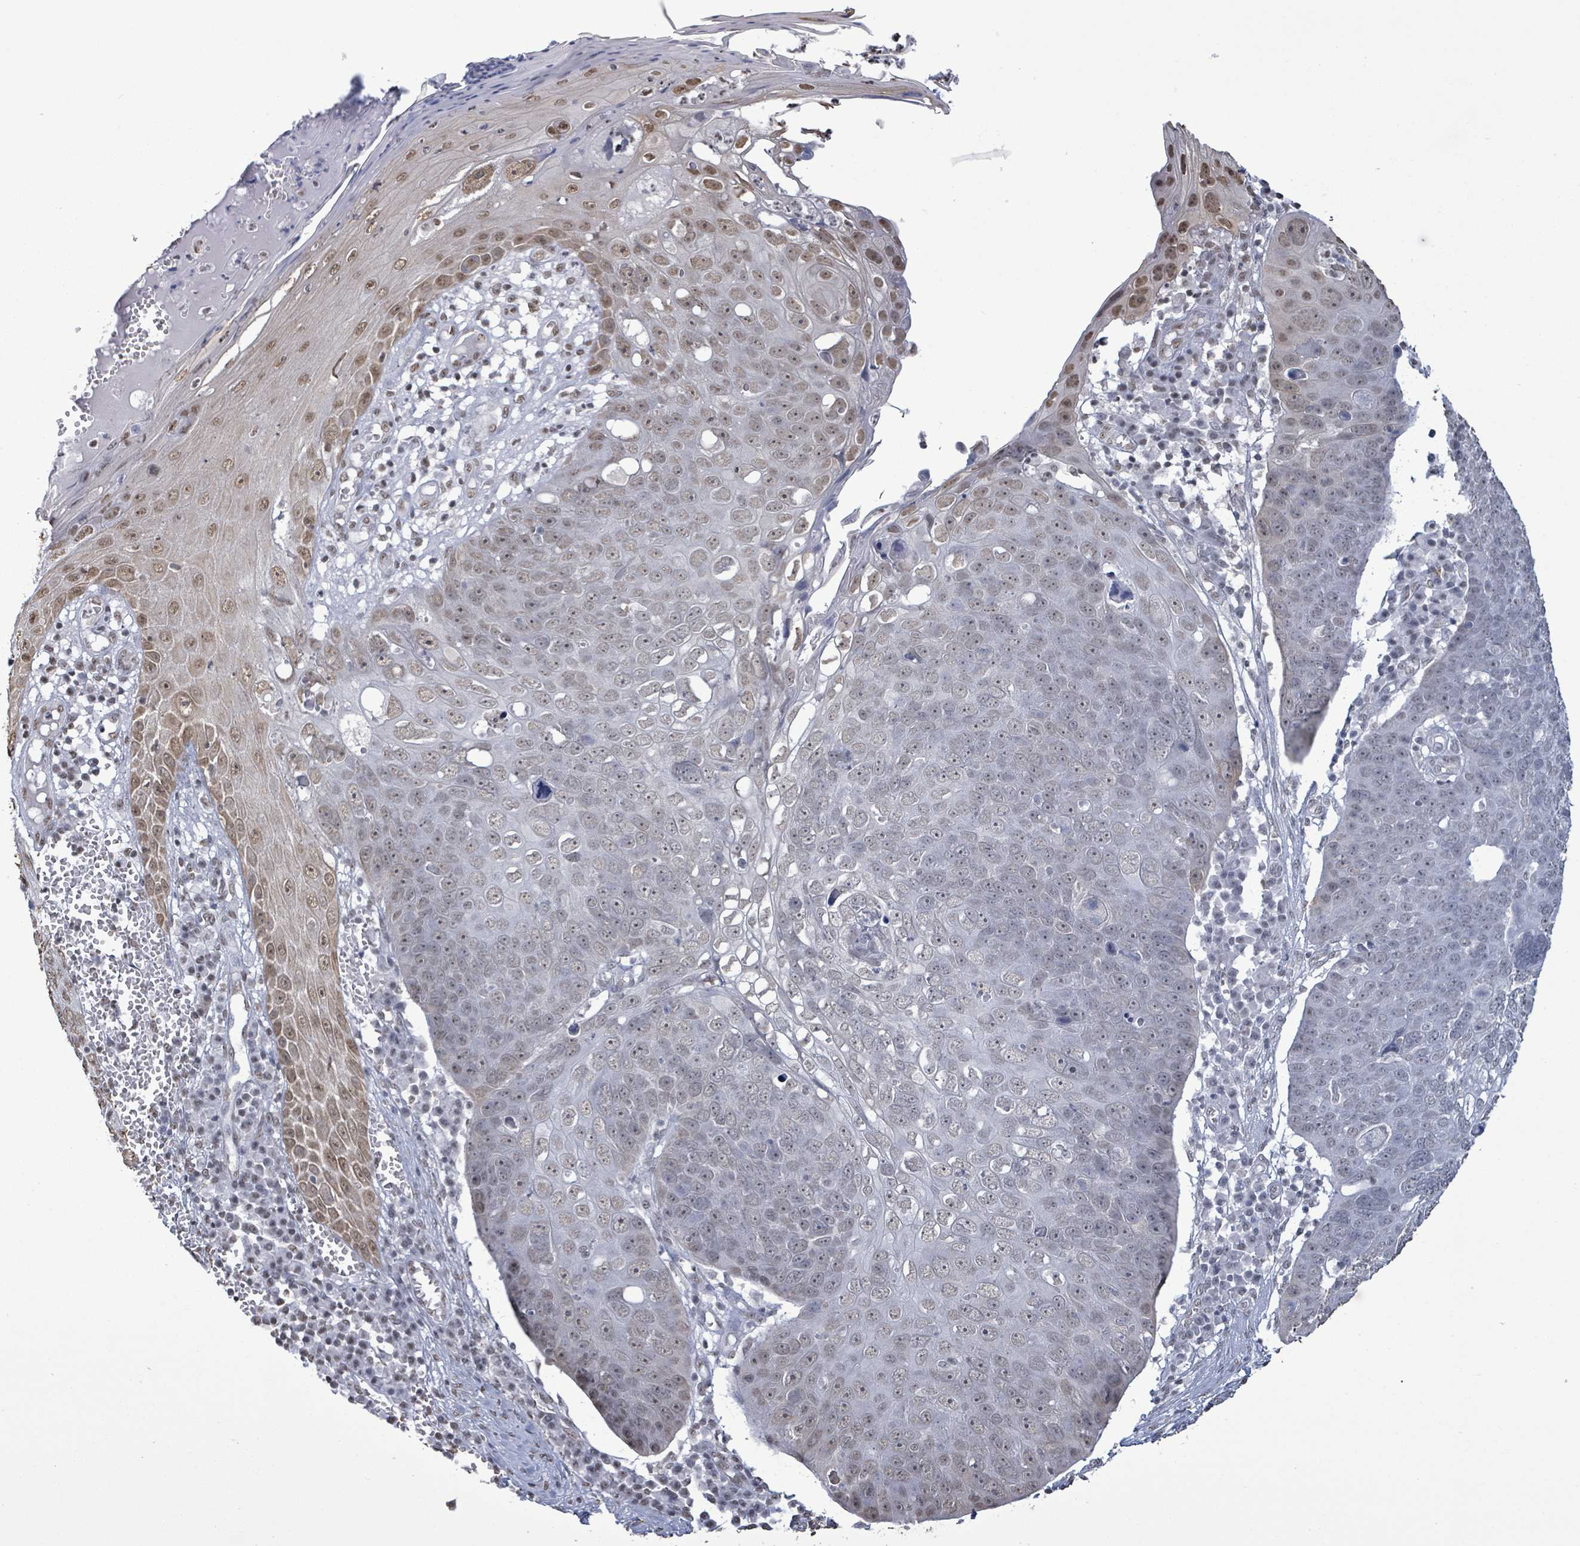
{"staining": {"intensity": "weak", "quantity": "25%-75%", "location": "nuclear"}, "tissue": "skin cancer", "cell_type": "Tumor cells", "image_type": "cancer", "snomed": [{"axis": "morphology", "description": "Squamous cell carcinoma, NOS"}, {"axis": "topography", "description": "Skin"}], "caption": "Approximately 25%-75% of tumor cells in human skin cancer display weak nuclear protein staining as visualized by brown immunohistochemical staining.", "gene": "SAMD14", "patient": {"sex": "male", "age": 71}}